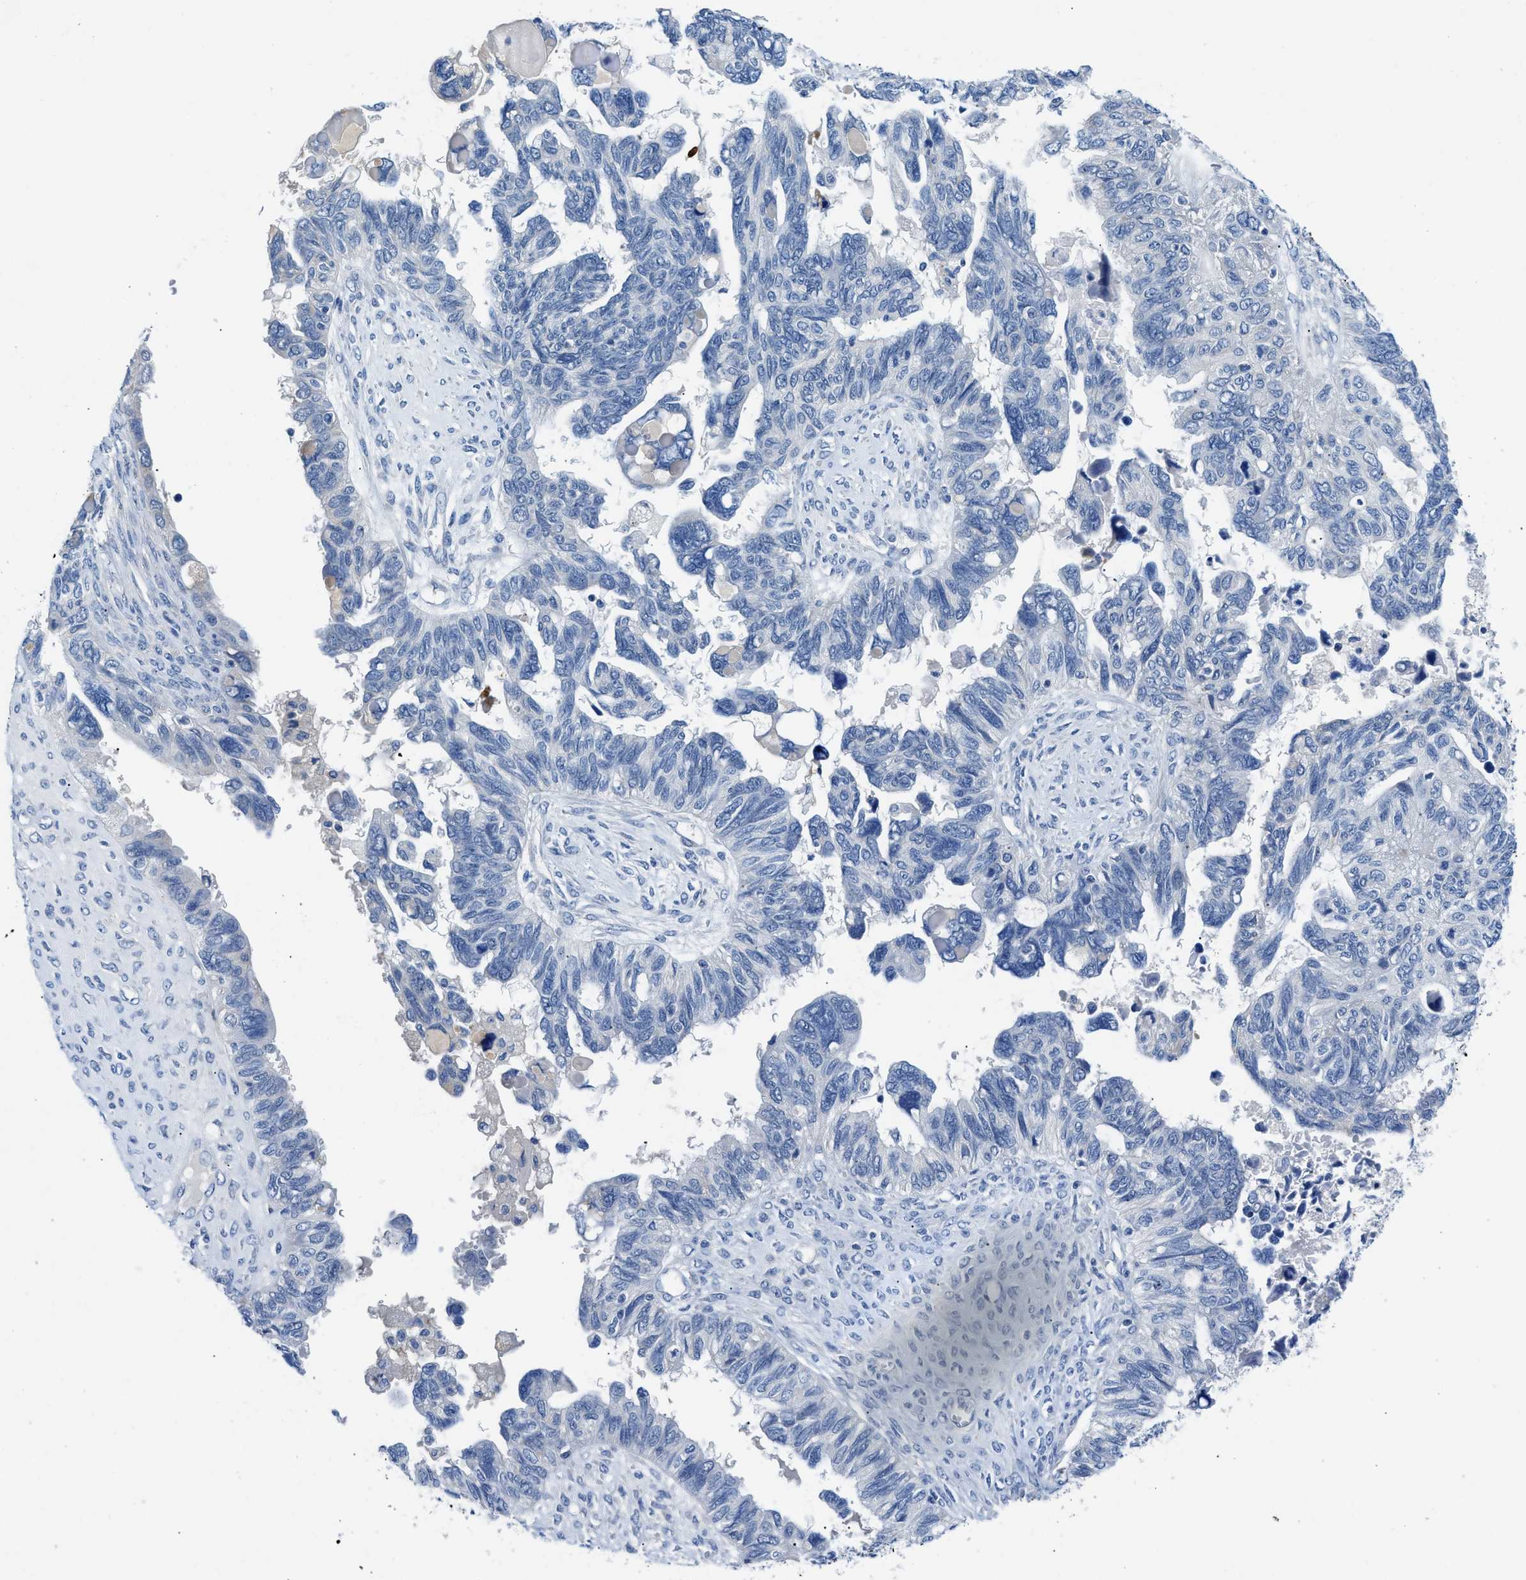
{"staining": {"intensity": "negative", "quantity": "none", "location": "none"}, "tissue": "ovarian cancer", "cell_type": "Tumor cells", "image_type": "cancer", "snomed": [{"axis": "morphology", "description": "Cystadenocarcinoma, serous, NOS"}, {"axis": "topography", "description": "Ovary"}], "caption": "This histopathology image is of serous cystadenocarcinoma (ovarian) stained with immunohistochemistry to label a protein in brown with the nuclei are counter-stained blue. There is no positivity in tumor cells. The staining was performed using DAB (3,3'-diaminobenzidine) to visualize the protein expression in brown, while the nuclei were stained in blue with hematoxylin (Magnification: 20x).", "gene": "SLC10A6", "patient": {"sex": "female", "age": 79}}